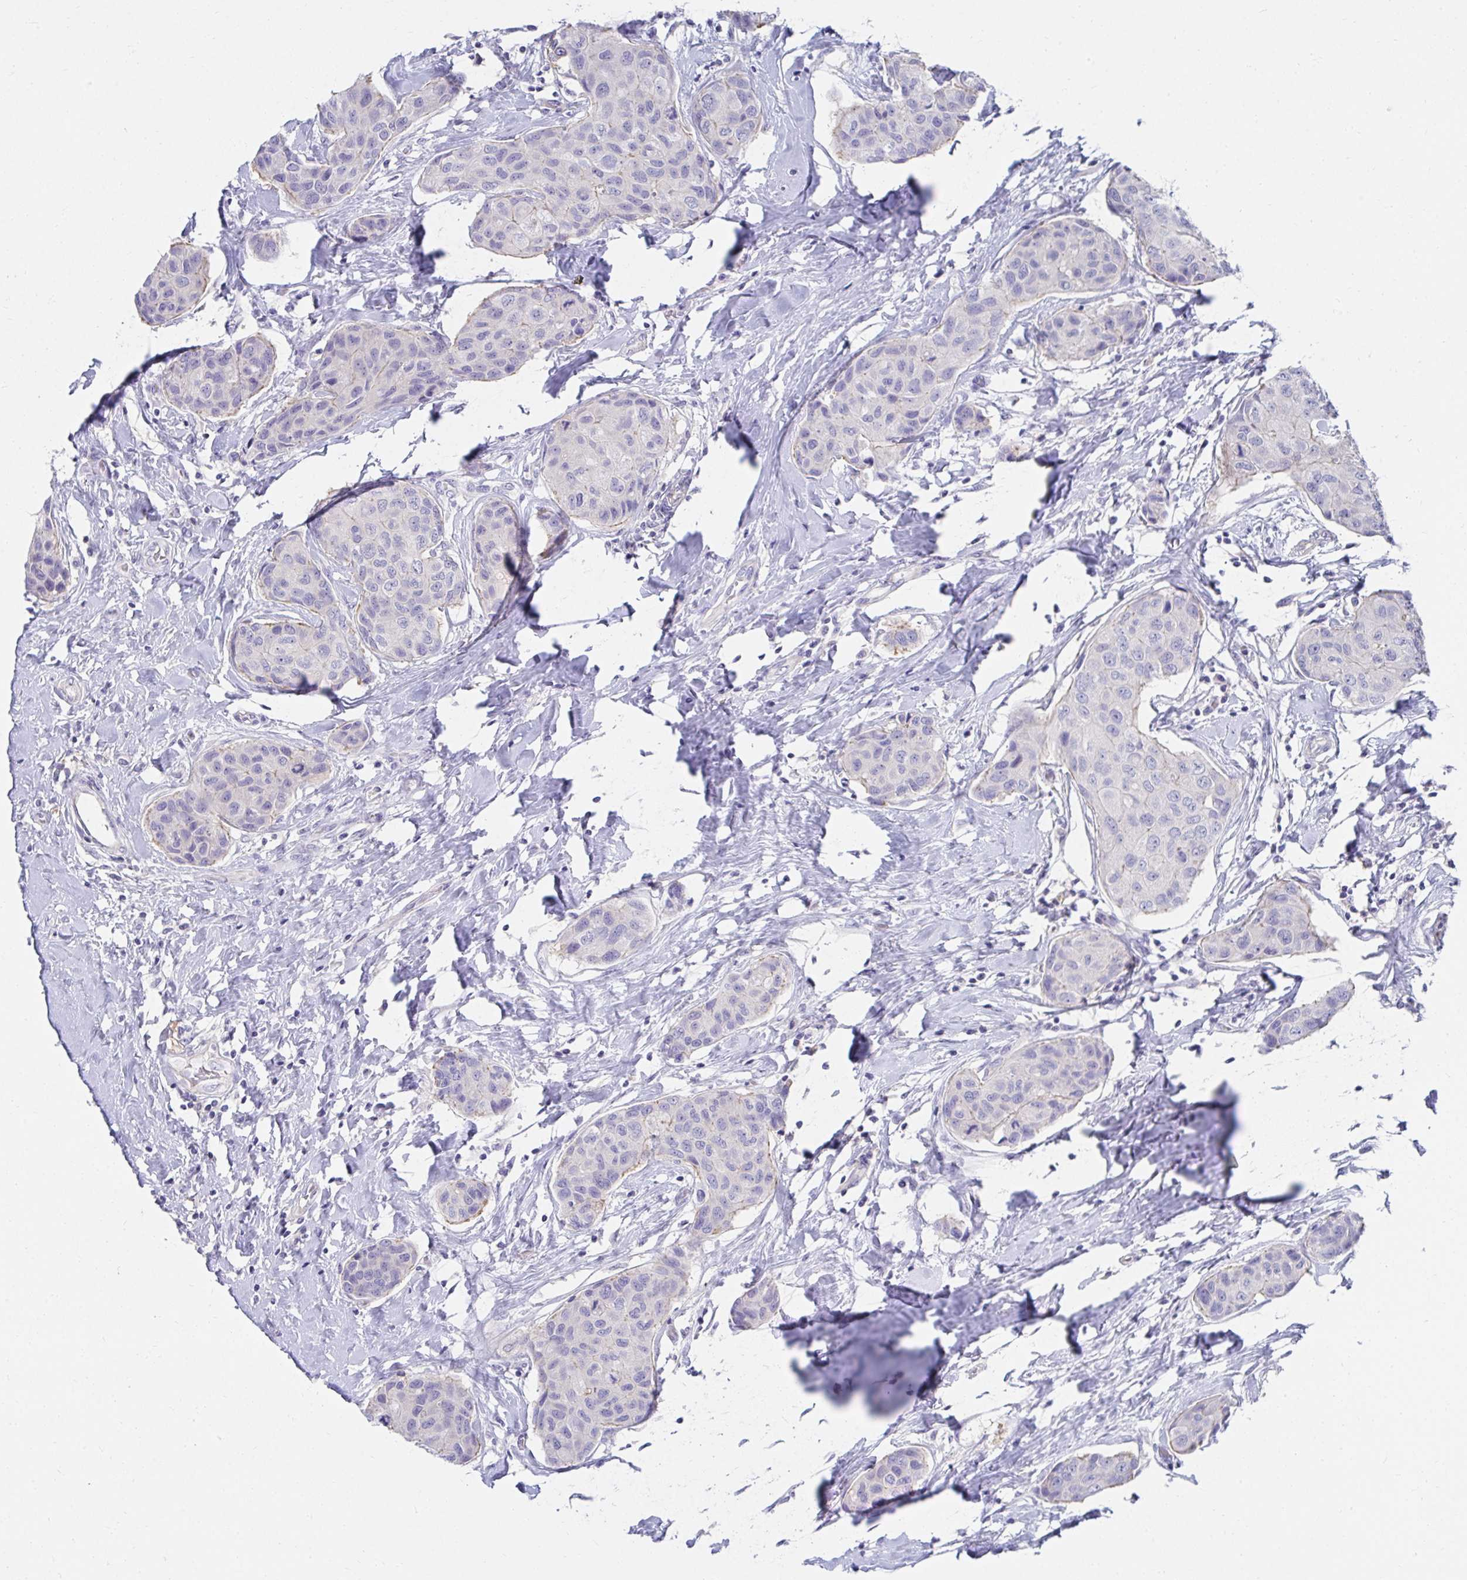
{"staining": {"intensity": "negative", "quantity": "none", "location": "none"}, "tissue": "breast cancer", "cell_type": "Tumor cells", "image_type": "cancer", "snomed": [{"axis": "morphology", "description": "Duct carcinoma"}, {"axis": "topography", "description": "Breast"}], "caption": "Human breast cancer (invasive ductal carcinoma) stained for a protein using IHC displays no positivity in tumor cells.", "gene": "C19orf81", "patient": {"sex": "female", "age": 80}}